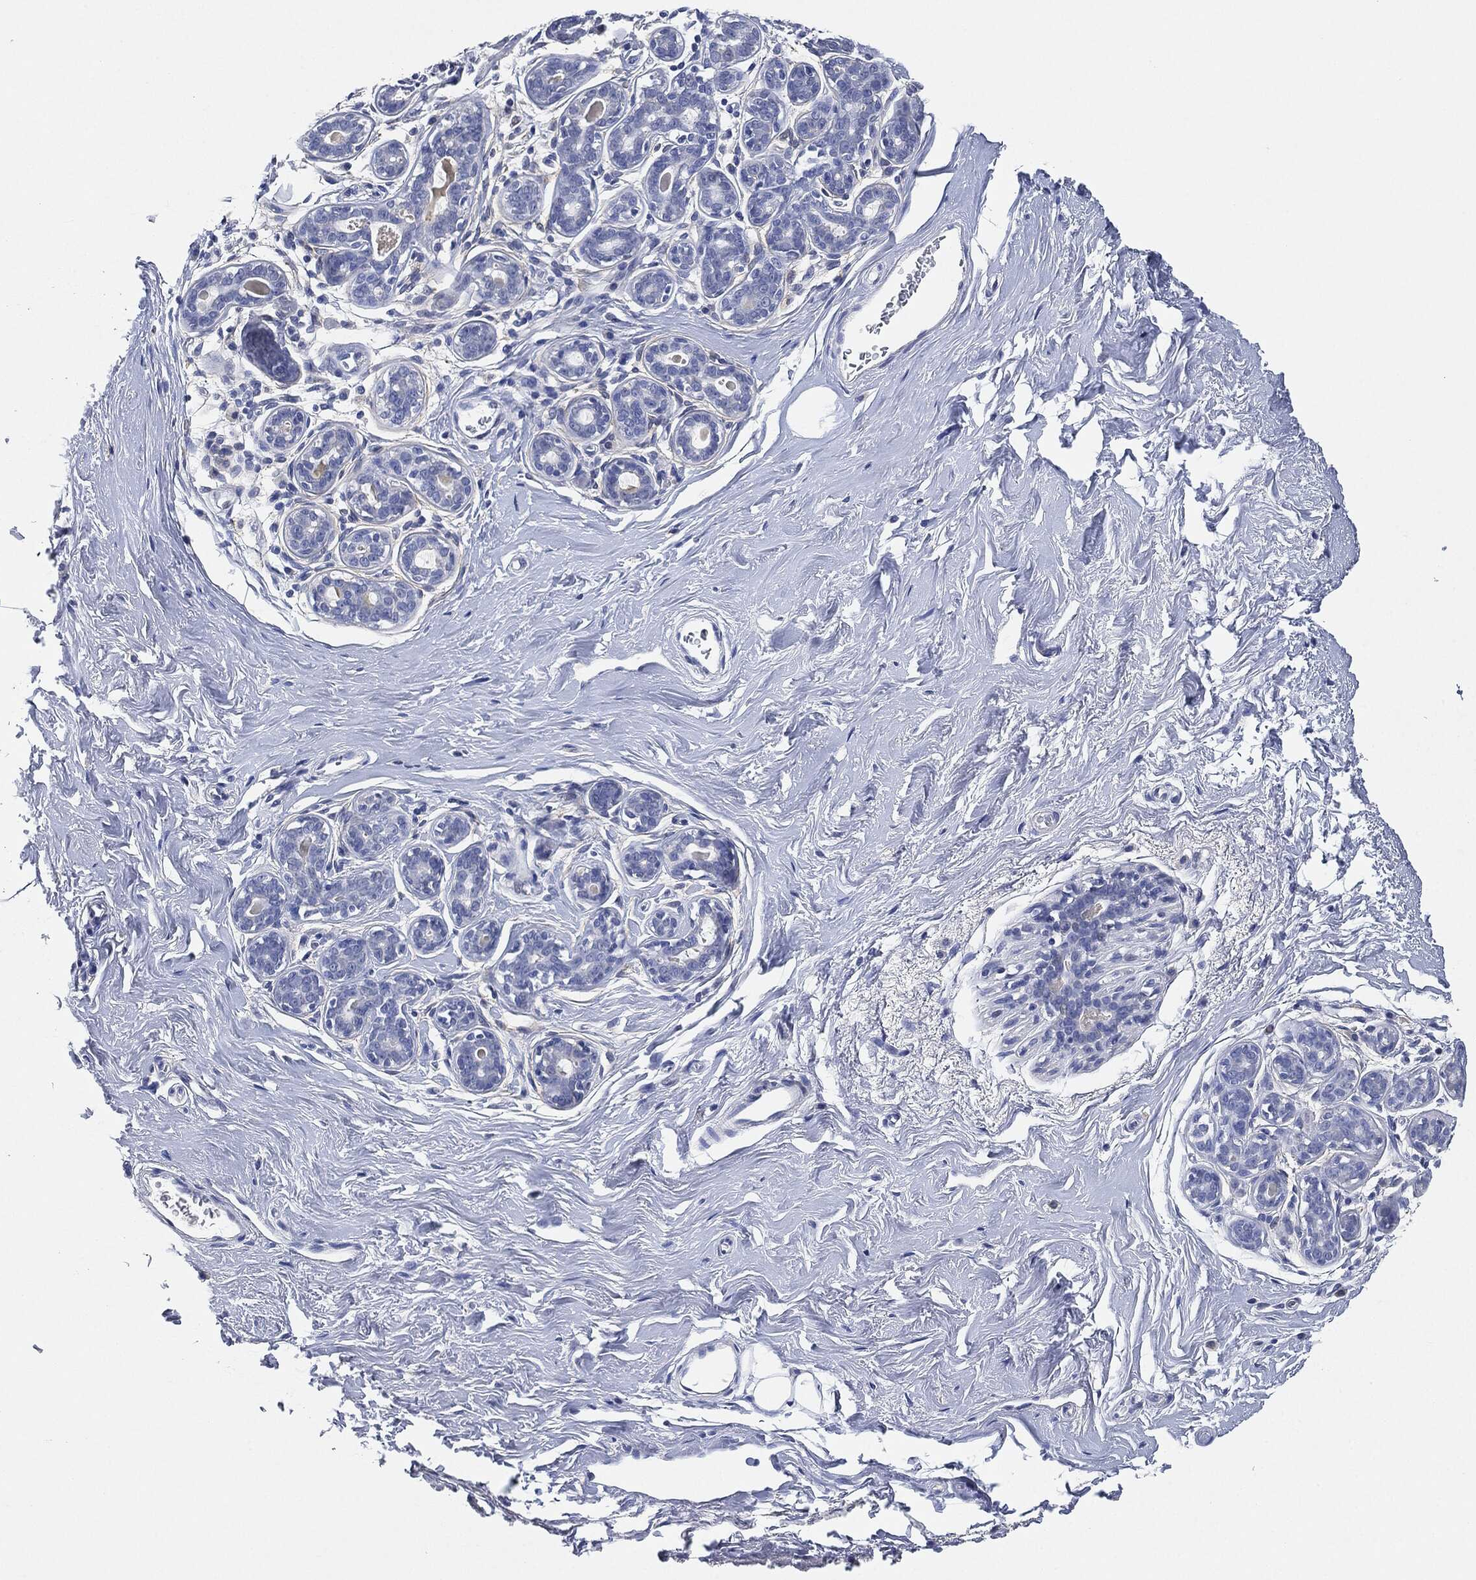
{"staining": {"intensity": "negative", "quantity": "none", "location": "none"}, "tissue": "breast", "cell_type": "Adipocytes", "image_type": "normal", "snomed": [{"axis": "morphology", "description": "Normal tissue, NOS"}, {"axis": "topography", "description": "Skin"}, {"axis": "topography", "description": "Breast"}], "caption": "Human breast stained for a protein using IHC shows no expression in adipocytes.", "gene": "NTRK1", "patient": {"sex": "female", "age": 43}}